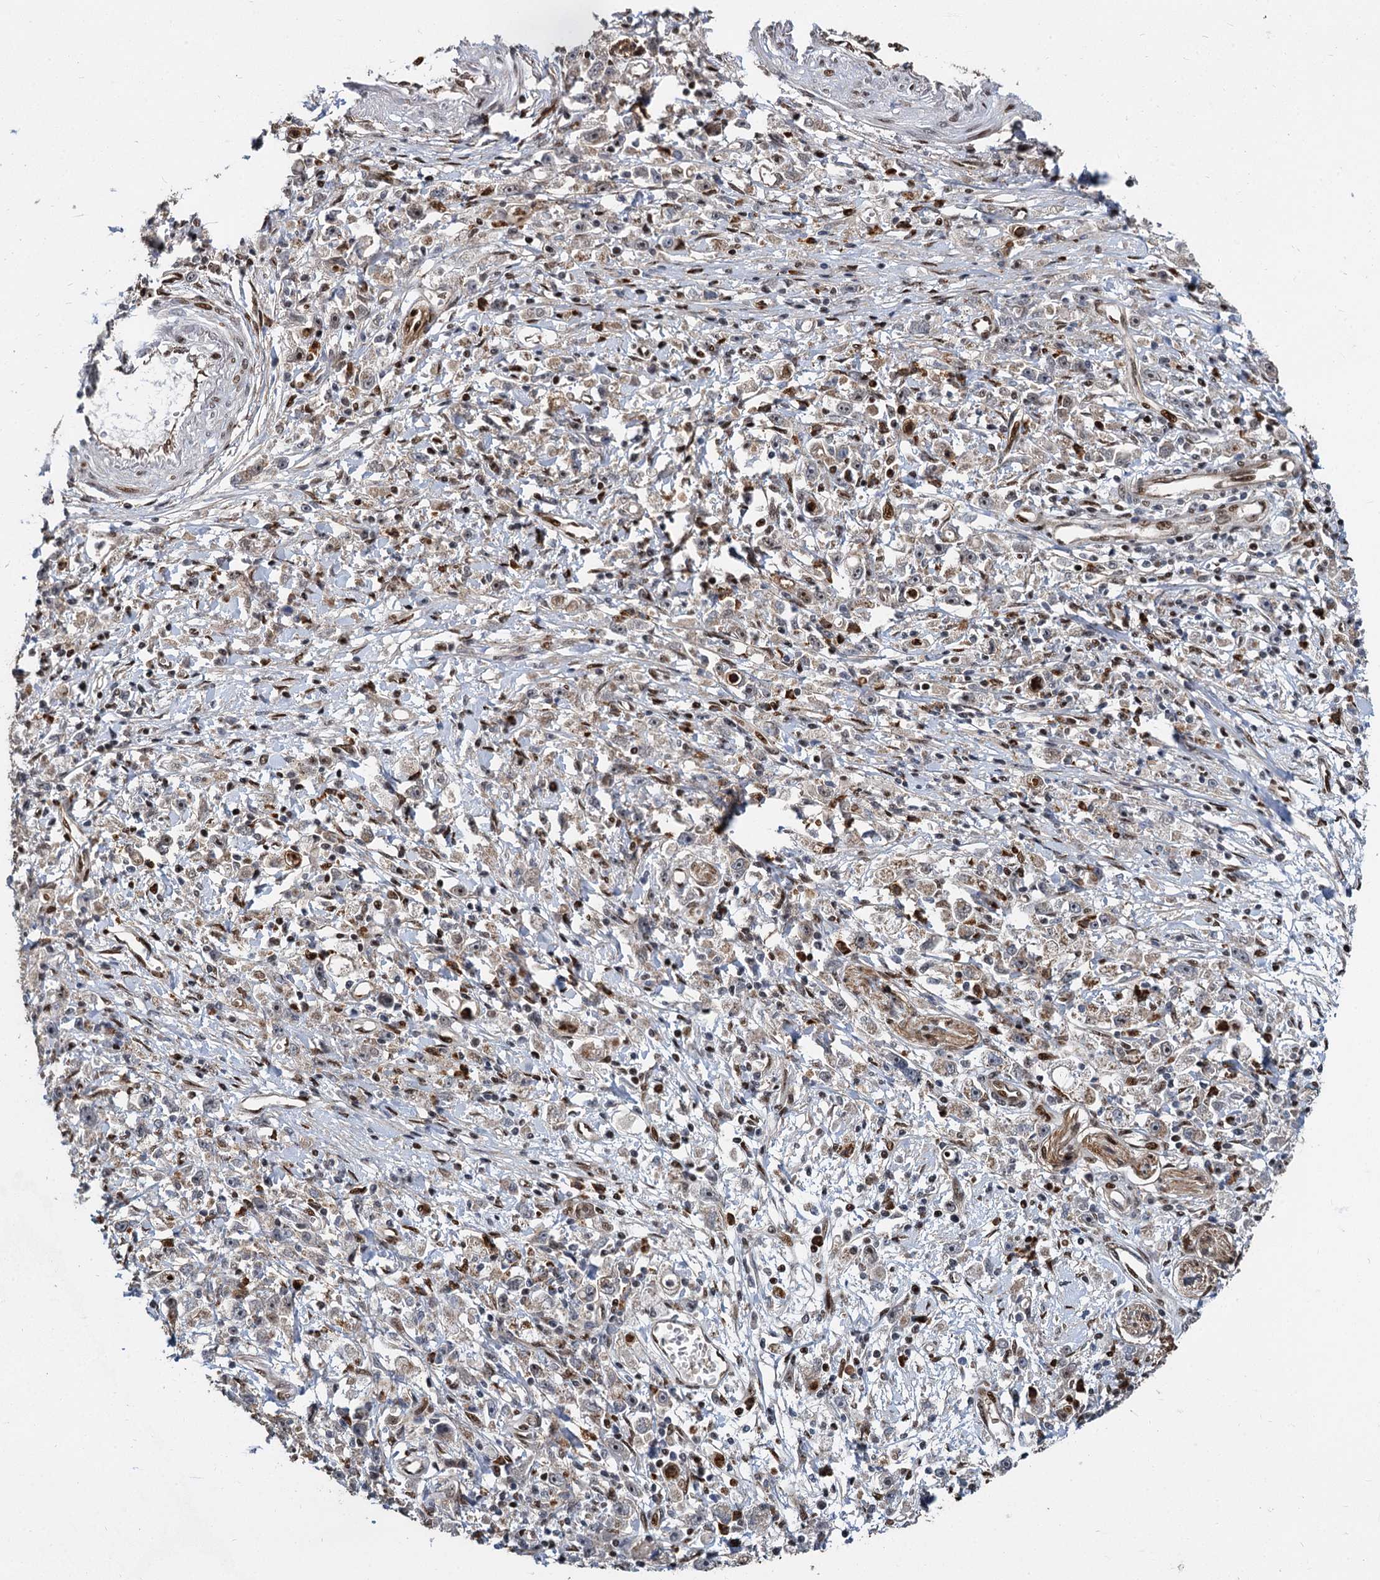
{"staining": {"intensity": "weak", "quantity": "25%-75%", "location": "cytoplasmic/membranous,nuclear"}, "tissue": "stomach cancer", "cell_type": "Tumor cells", "image_type": "cancer", "snomed": [{"axis": "morphology", "description": "Adenocarcinoma, NOS"}, {"axis": "topography", "description": "Stomach"}], "caption": "IHC of human stomach adenocarcinoma displays low levels of weak cytoplasmic/membranous and nuclear positivity in approximately 25%-75% of tumor cells.", "gene": "ANKRD49", "patient": {"sex": "female", "age": 59}}